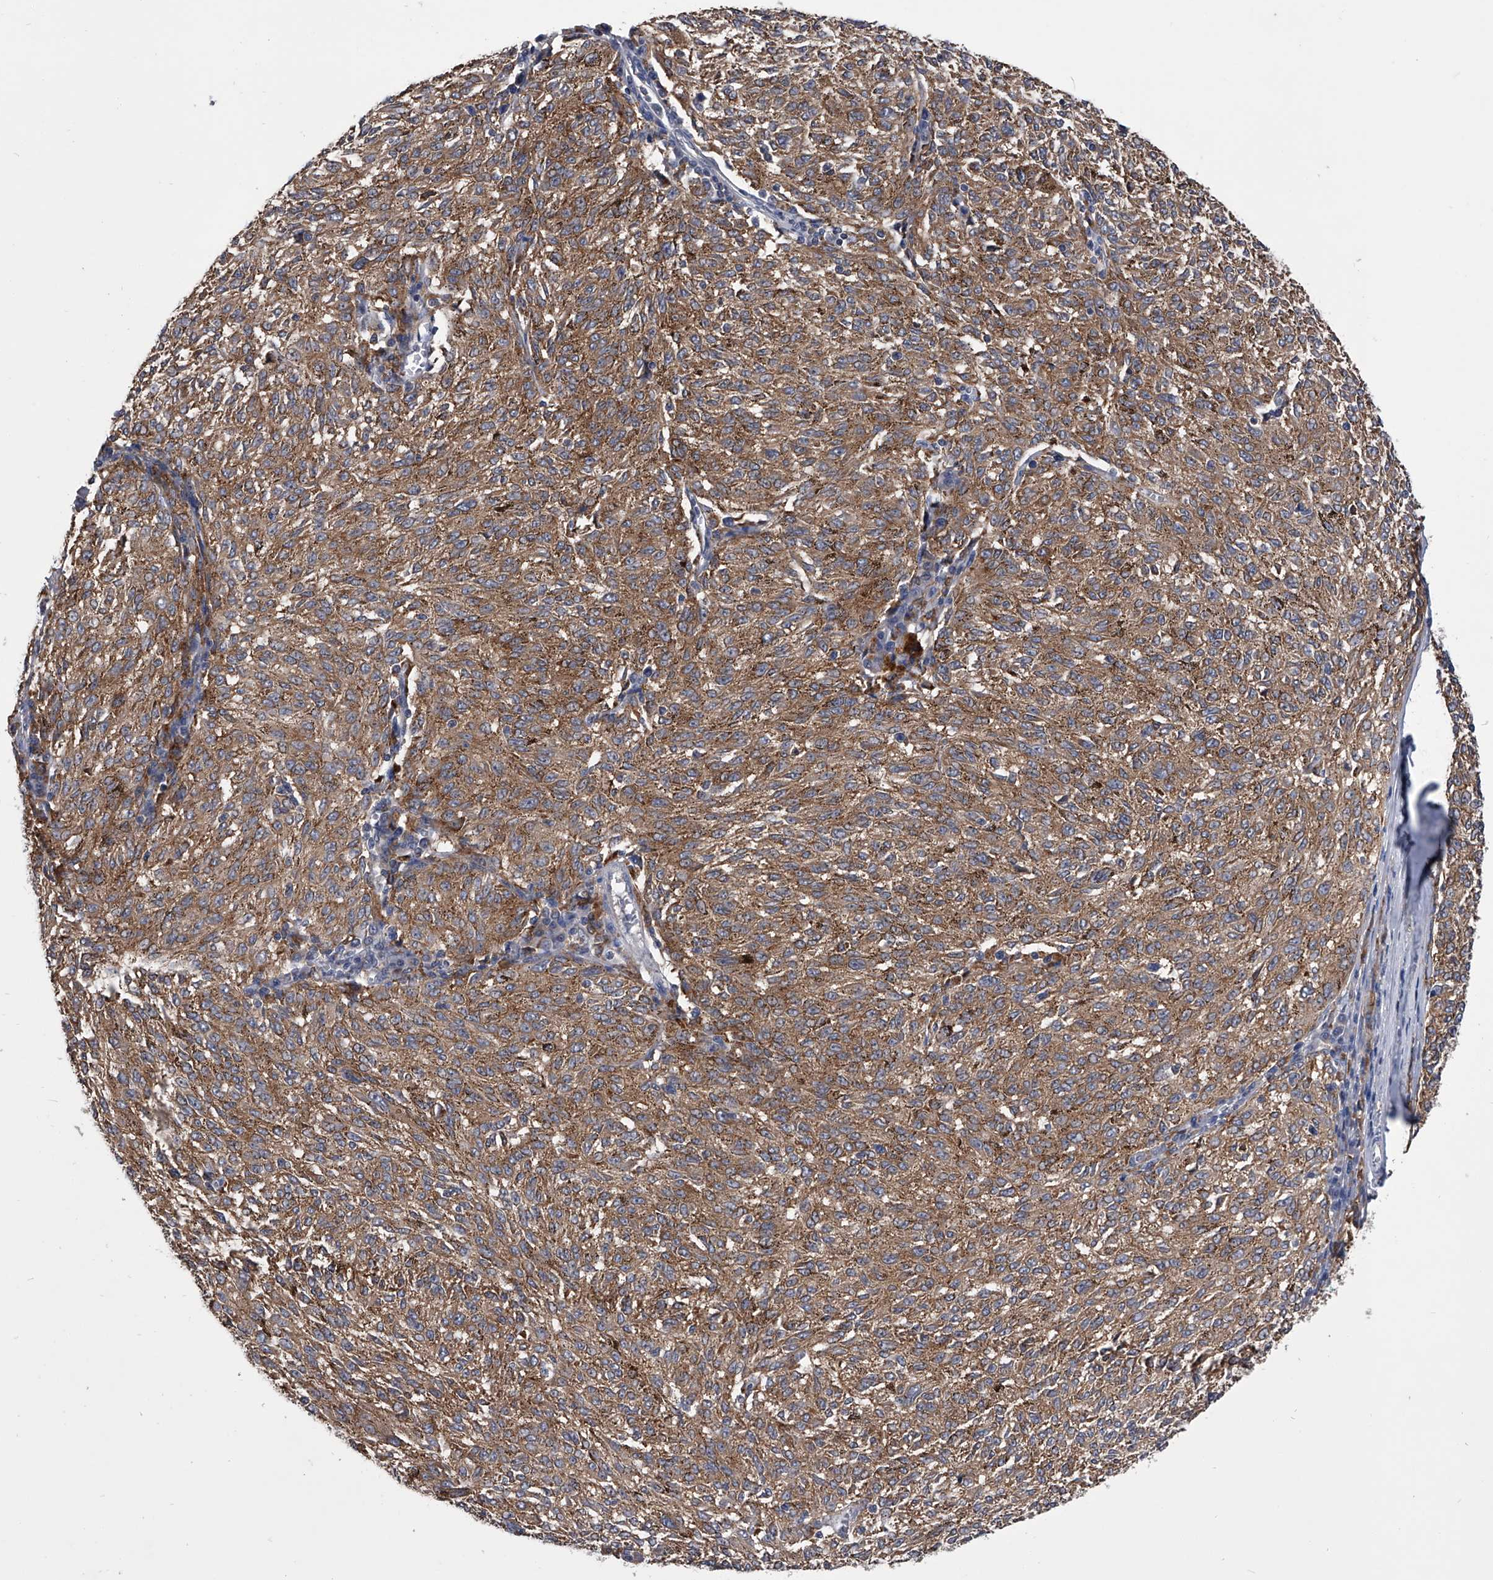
{"staining": {"intensity": "negative", "quantity": "none", "location": "none"}, "tissue": "melanoma", "cell_type": "Tumor cells", "image_type": "cancer", "snomed": [{"axis": "morphology", "description": "Malignant melanoma, NOS"}, {"axis": "topography", "description": "Skin"}], "caption": "Image shows no significant protein expression in tumor cells of malignant melanoma.", "gene": "MAP4K3", "patient": {"sex": "female", "age": 72}}